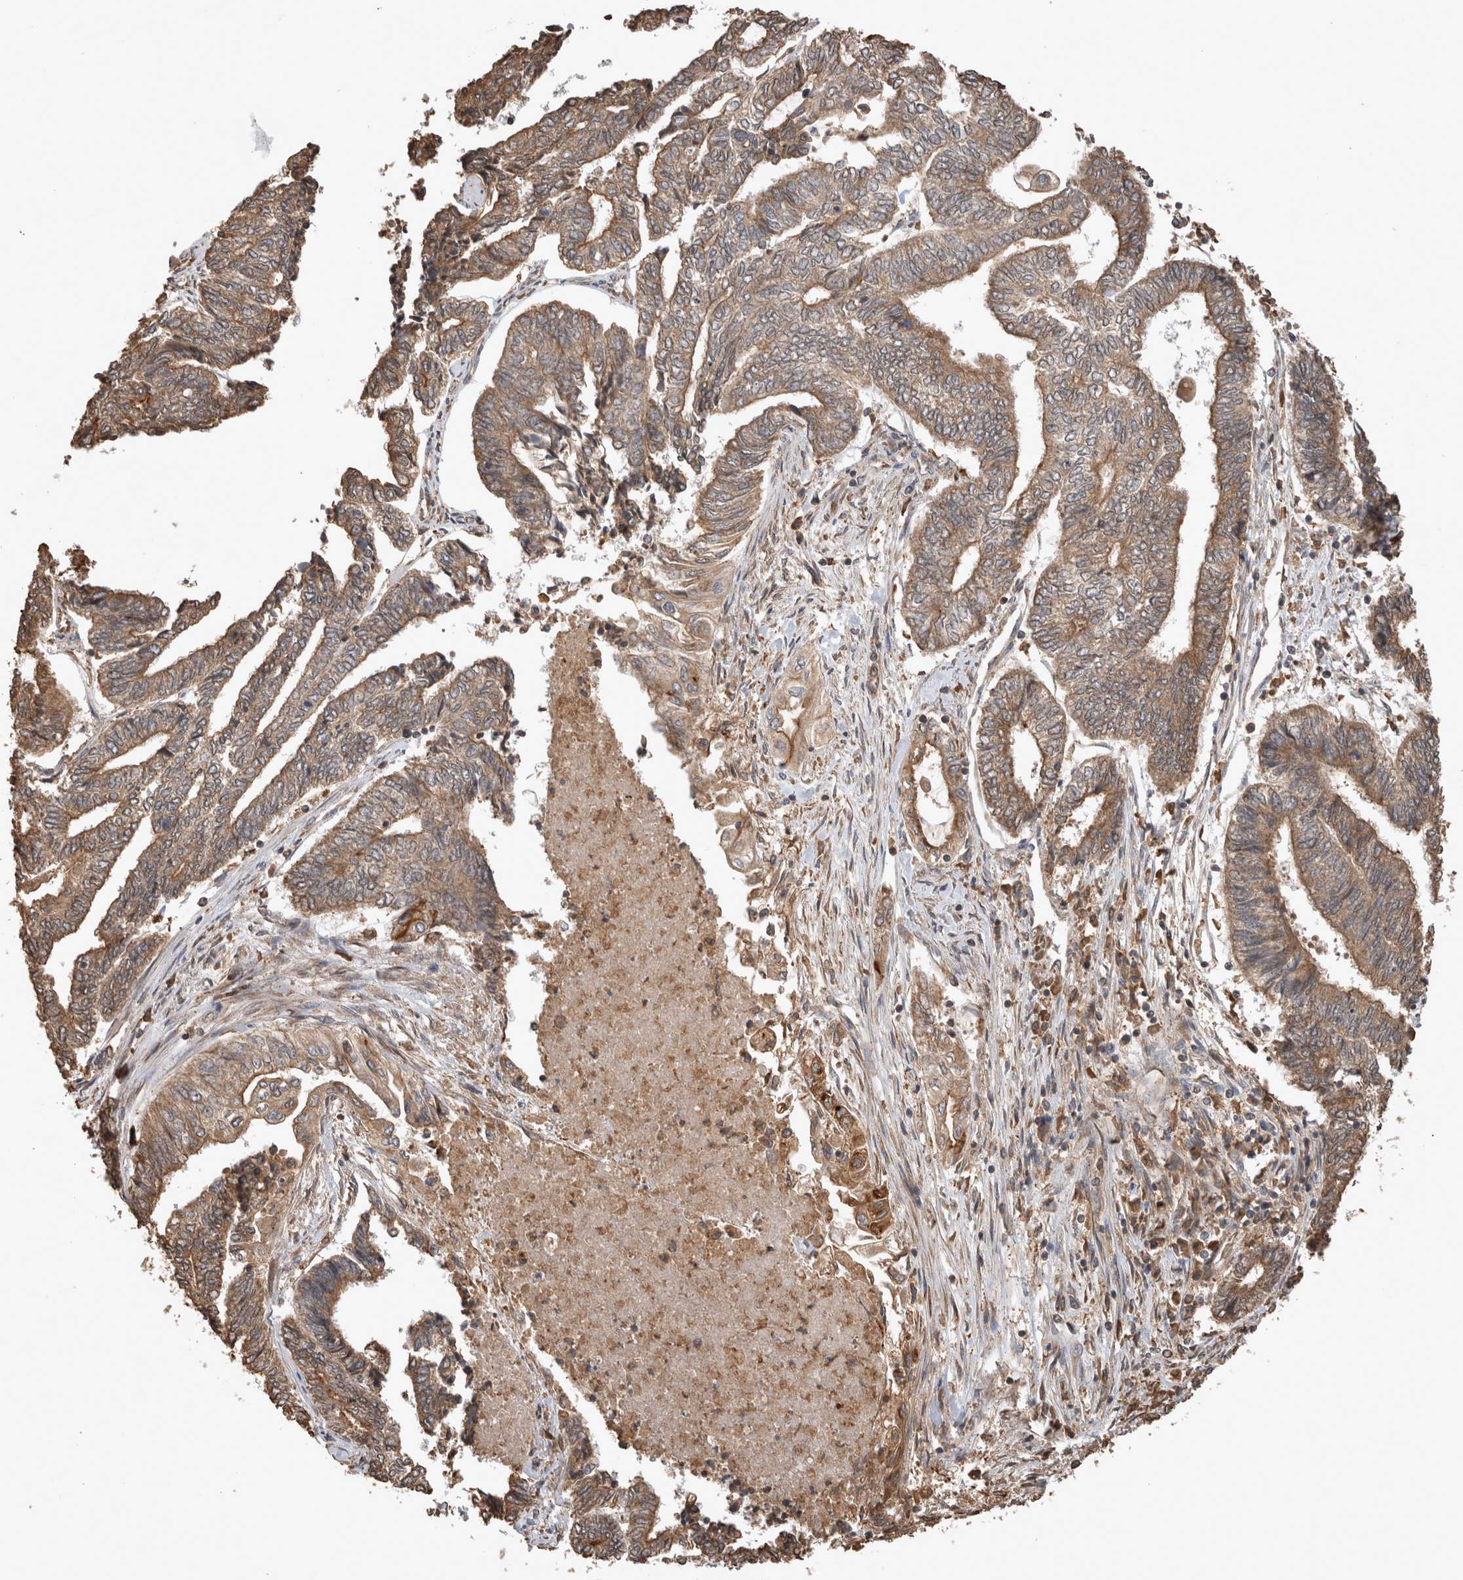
{"staining": {"intensity": "moderate", "quantity": "25%-75%", "location": "cytoplasmic/membranous"}, "tissue": "endometrial cancer", "cell_type": "Tumor cells", "image_type": "cancer", "snomed": [{"axis": "morphology", "description": "Adenocarcinoma, NOS"}, {"axis": "topography", "description": "Uterus"}, {"axis": "topography", "description": "Endometrium"}], "caption": "Approximately 25%-75% of tumor cells in endometrial cancer (adenocarcinoma) show moderate cytoplasmic/membranous protein expression as visualized by brown immunohistochemical staining.", "gene": "OTUD7B", "patient": {"sex": "female", "age": 70}}